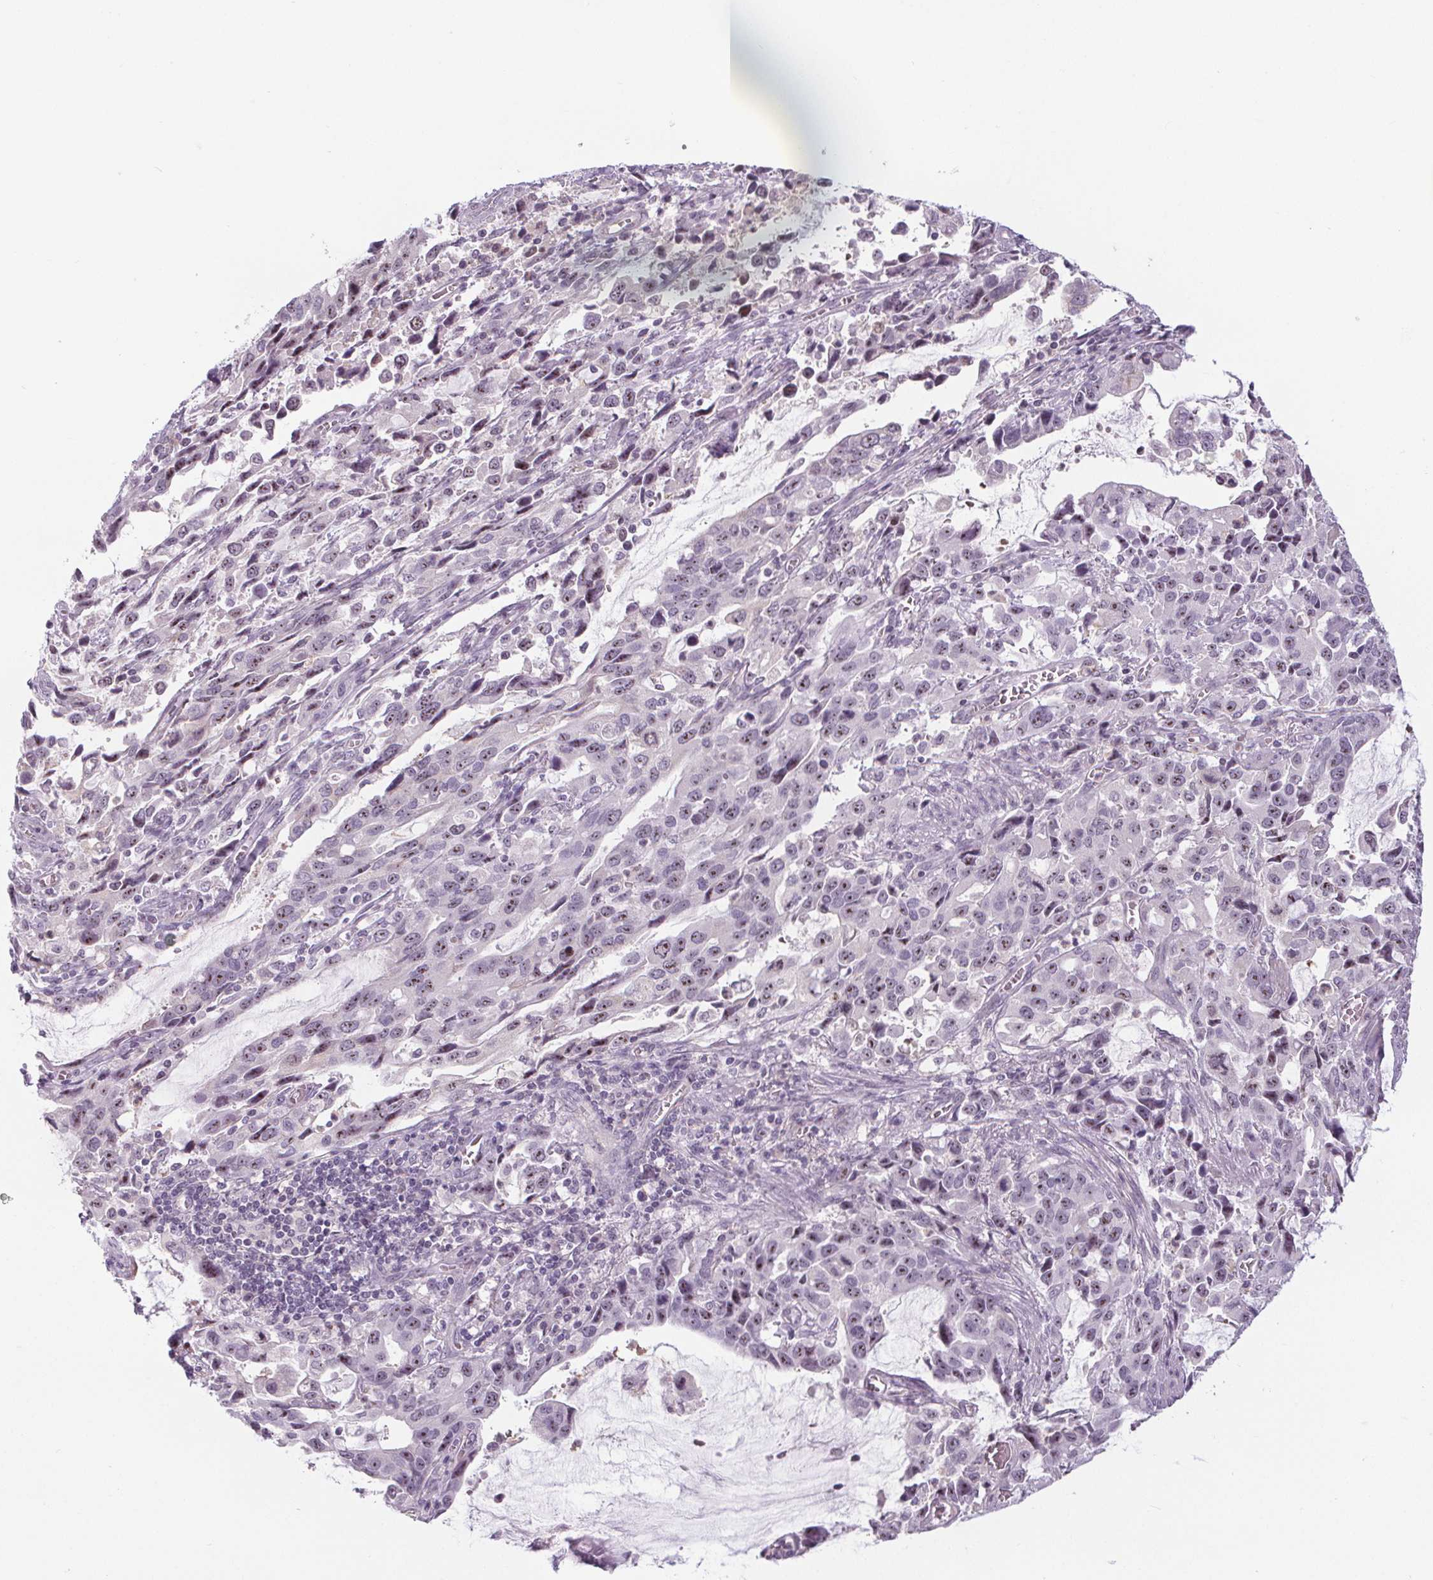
{"staining": {"intensity": "moderate", "quantity": "25%-75%", "location": "nuclear"}, "tissue": "stomach cancer", "cell_type": "Tumor cells", "image_type": "cancer", "snomed": [{"axis": "morphology", "description": "Adenocarcinoma, NOS"}, {"axis": "topography", "description": "Stomach, upper"}], "caption": "Protein expression analysis of human stomach cancer reveals moderate nuclear positivity in about 25%-75% of tumor cells. (IHC, brightfield microscopy, high magnification).", "gene": "NOLC1", "patient": {"sex": "male", "age": 85}}